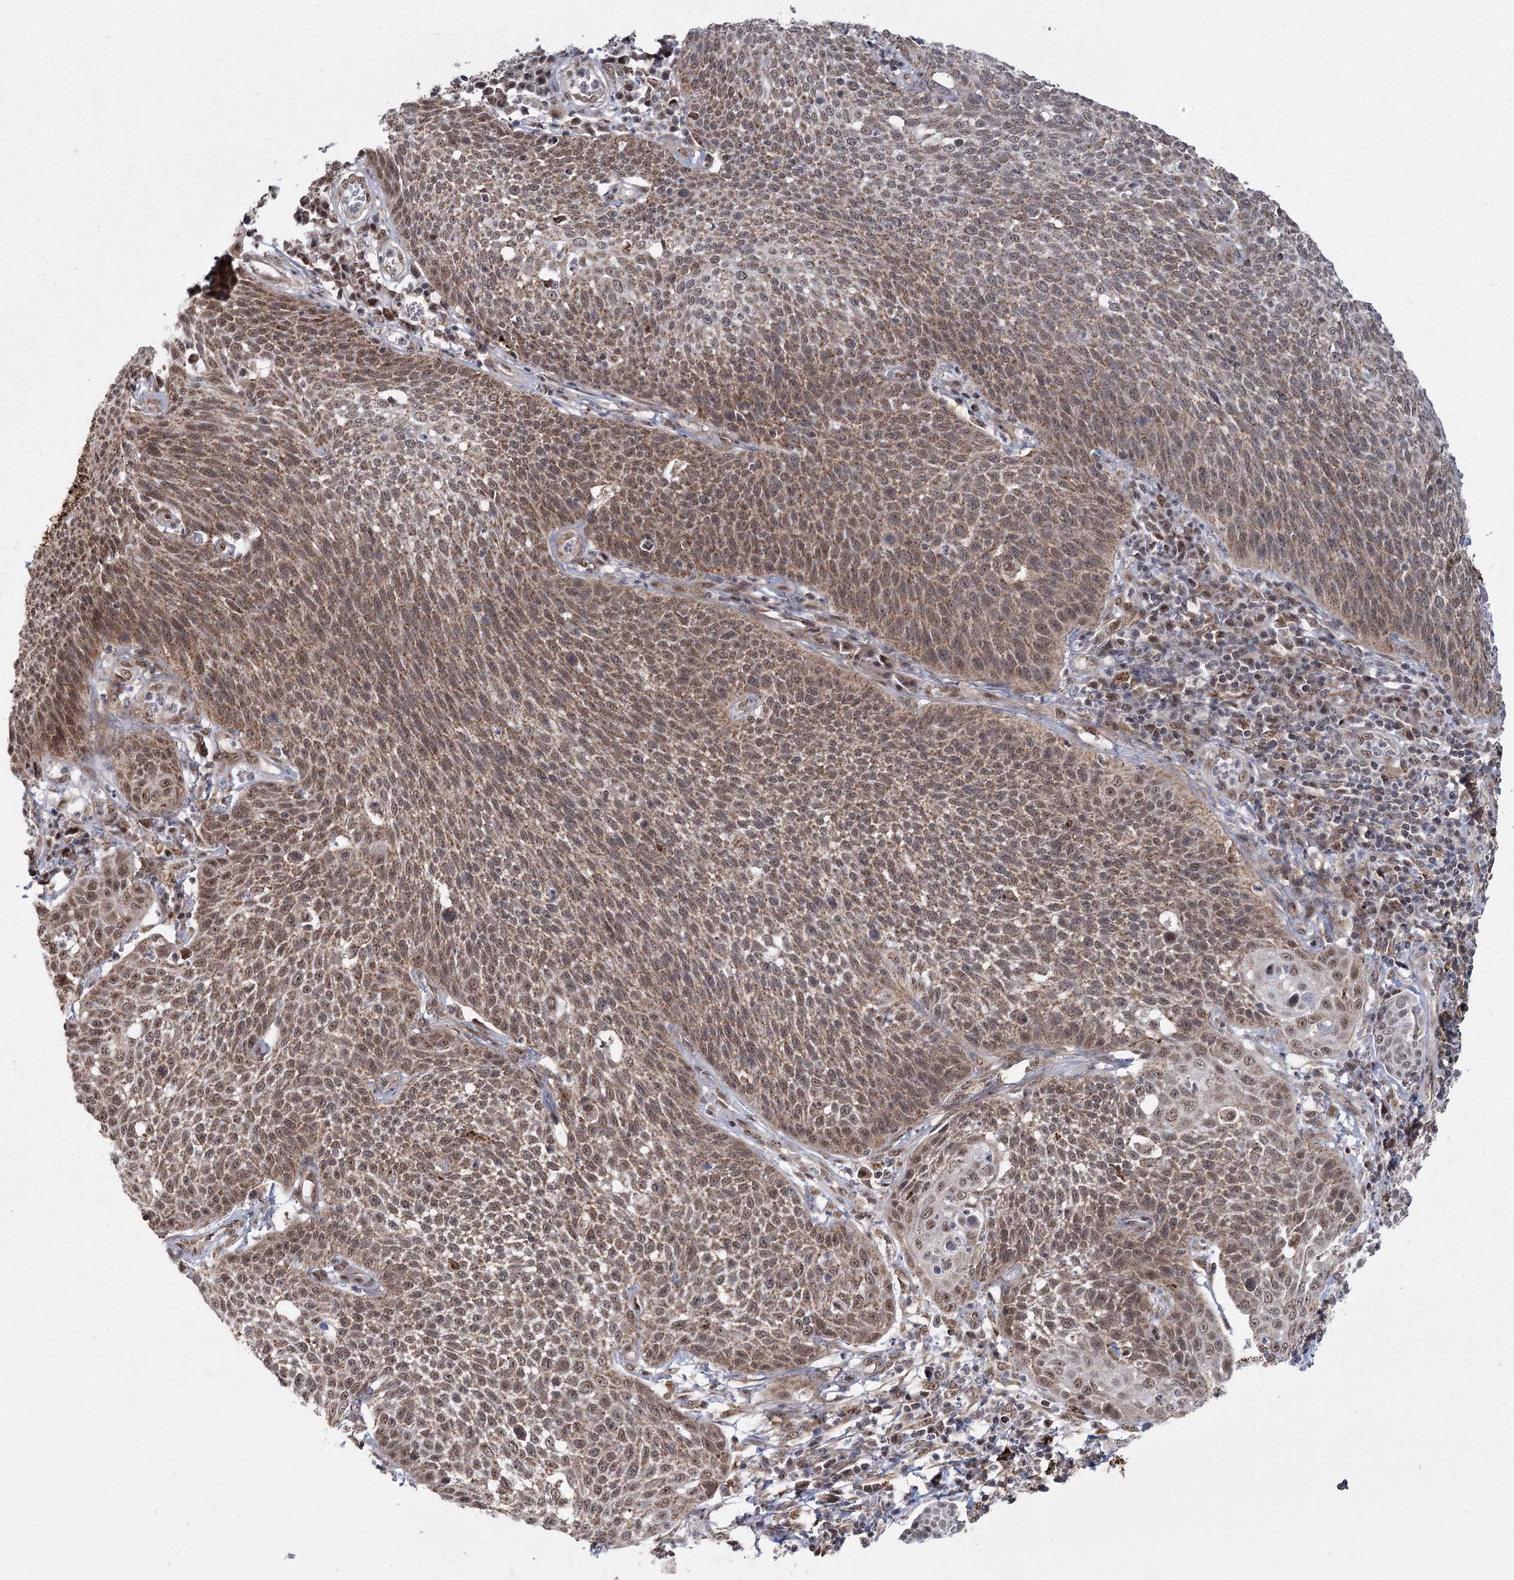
{"staining": {"intensity": "moderate", "quantity": ">75%", "location": "cytoplasmic/membranous,nuclear"}, "tissue": "cervical cancer", "cell_type": "Tumor cells", "image_type": "cancer", "snomed": [{"axis": "morphology", "description": "Squamous cell carcinoma, NOS"}, {"axis": "topography", "description": "Cervix"}], "caption": "Immunohistochemistry staining of cervical cancer (squamous cell carcinoma), which exhibits medium levels of moderate cytoplasmic/membranous and nuclear positivity in approximately >75% of tumor cells indicating moderate cytoplasmic/membranous and nuclear protein staining. The staining was performed using DAB (brown) for protein detection and nuclei were counterstained in hematoxylin (blue).", "gene": "ZCCHC24", "patient": {"sex": "female", "age": 34}}